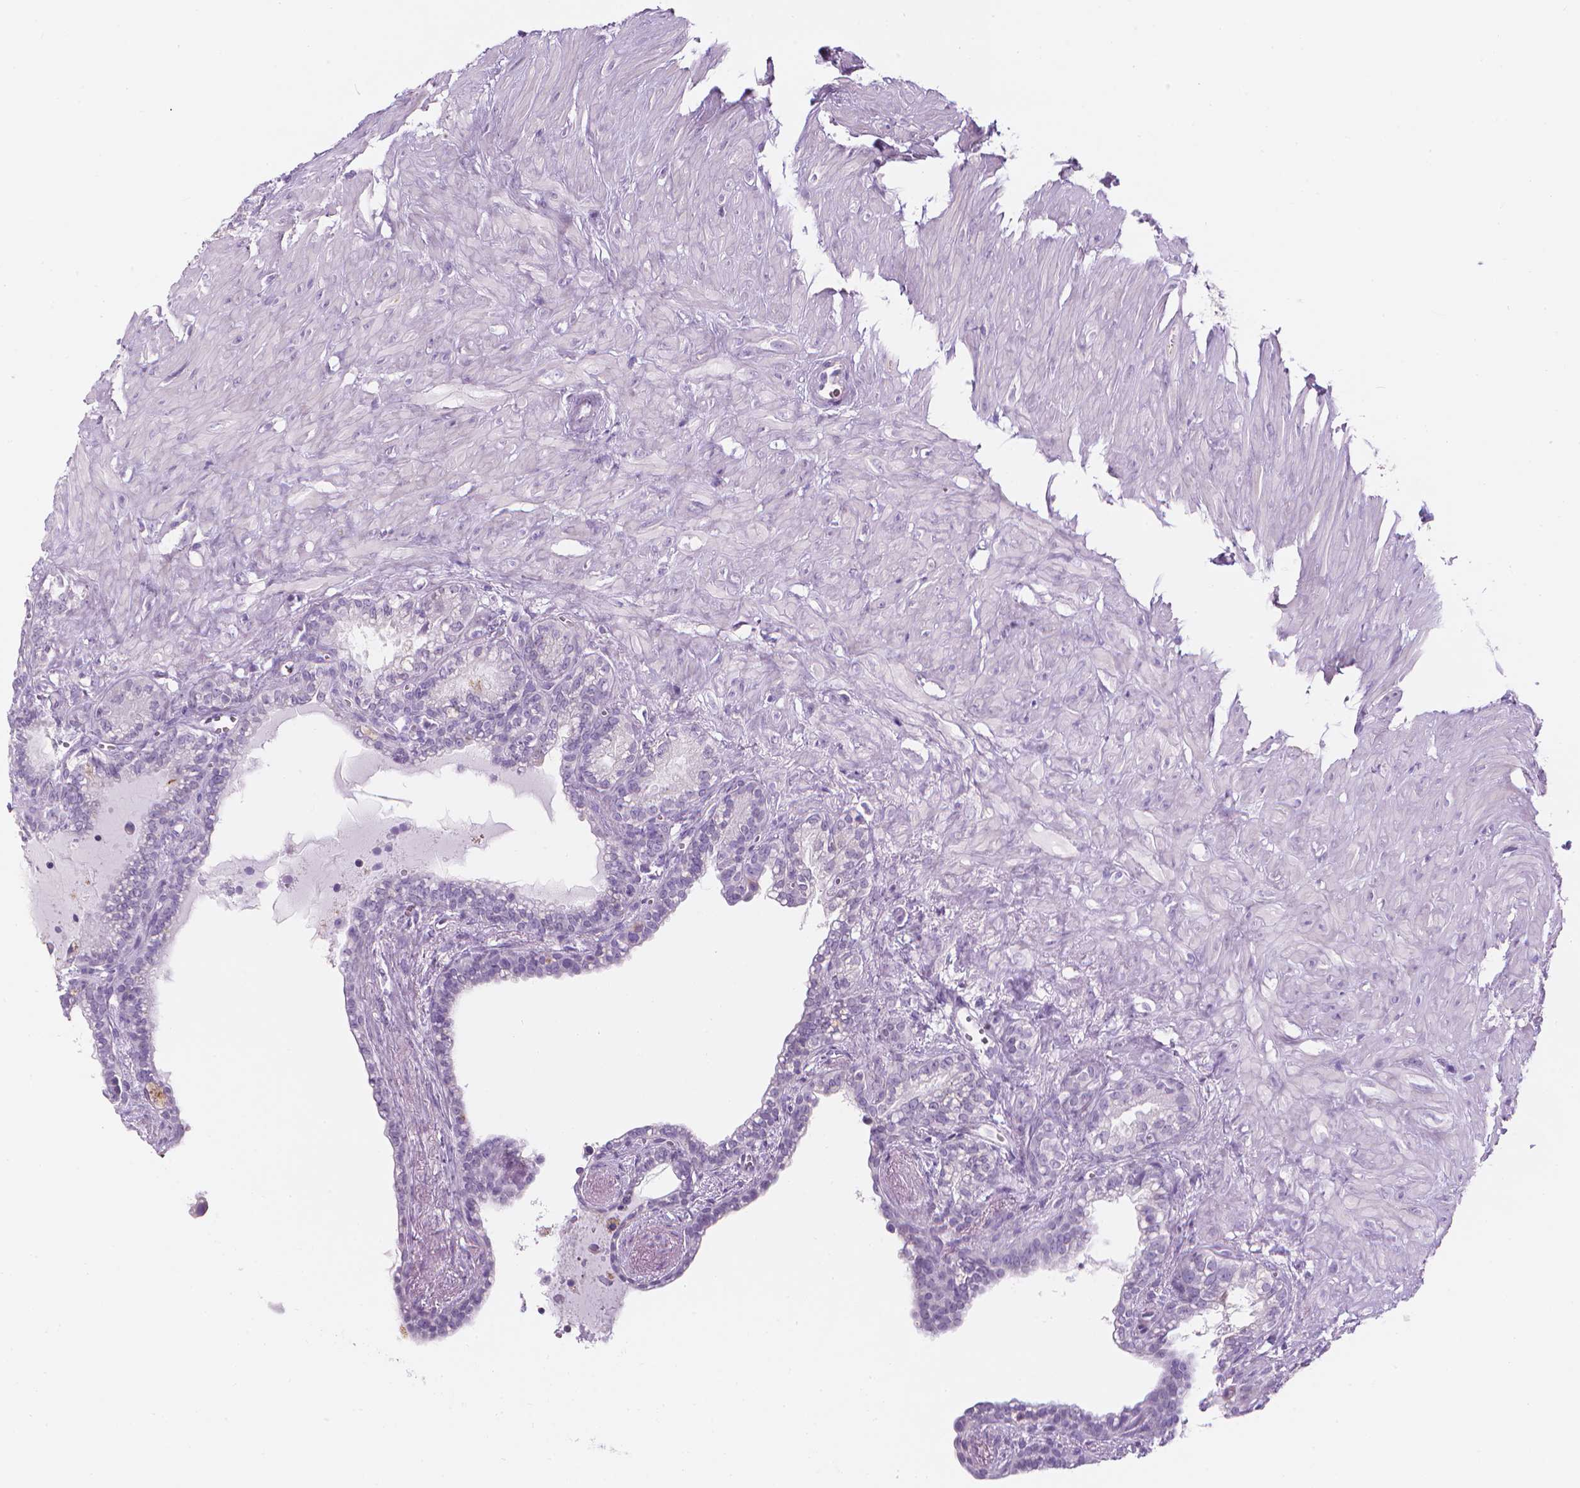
{"staining": {"intensity": "negative", "quantity": "none", "location": "none"}, "tissue": "seminal vesicle", "cell_type": "Glandular cells", "image_type": "normal", "snomed": [{"axis": "morphology", "description": "Normal tissue, NOS"}, {"axis": "morphology", "description": "Urothelial carcinoma, NOS"}, {"axis": "topography", "description": "Urinary bladder"}, {"axis": "topography", "description": "Seminal veicle"}], "caption": "Photomicrograph shows no significant protein positivity in glandular cells of normal seminal vesicle.", "gene": "DCAF8L1", "patient": {"sex": "male", "age": 76}}